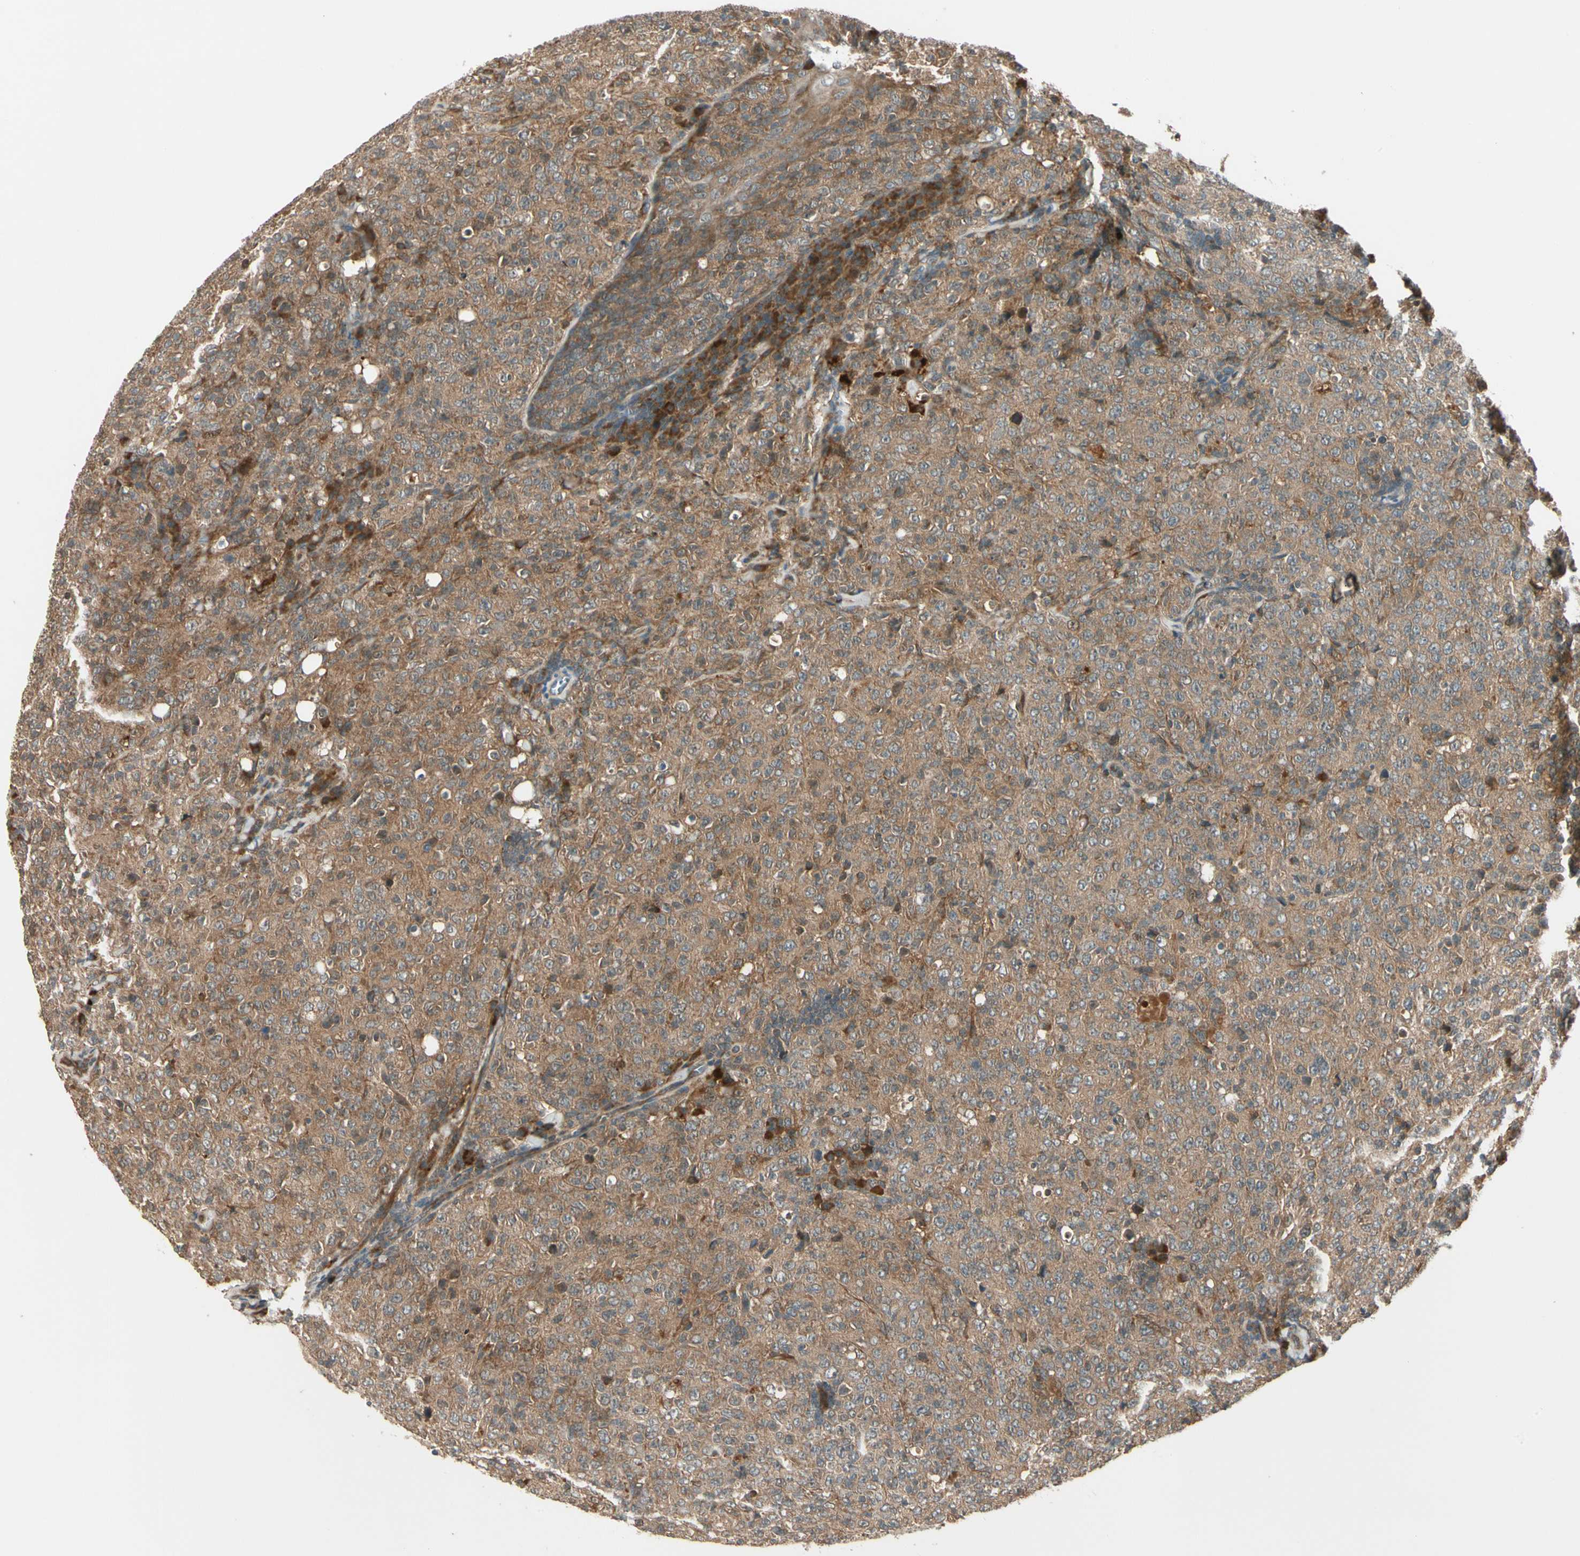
{"staining": {"intensity": "moderate", "quantity": ">75%", "location": "cytoplasmic/membranous"}, "tissue": "lymphoma", "cell_type": "Tumor cells", "image_type": "cancer", "snomed": [{"axis": "morphology", "description": "Malignant lymphoma, non-Hodgkin's type, High grade"}, {"axis": "topography", "description": "Tonsil"}], "caption": "A brown stain highlights moderate cytoplasmic/membranous positivity of a protein in lymphoma tumor cells.", "gene": "ACVR1C", "patient": {"sex": "female", "age": 36}}